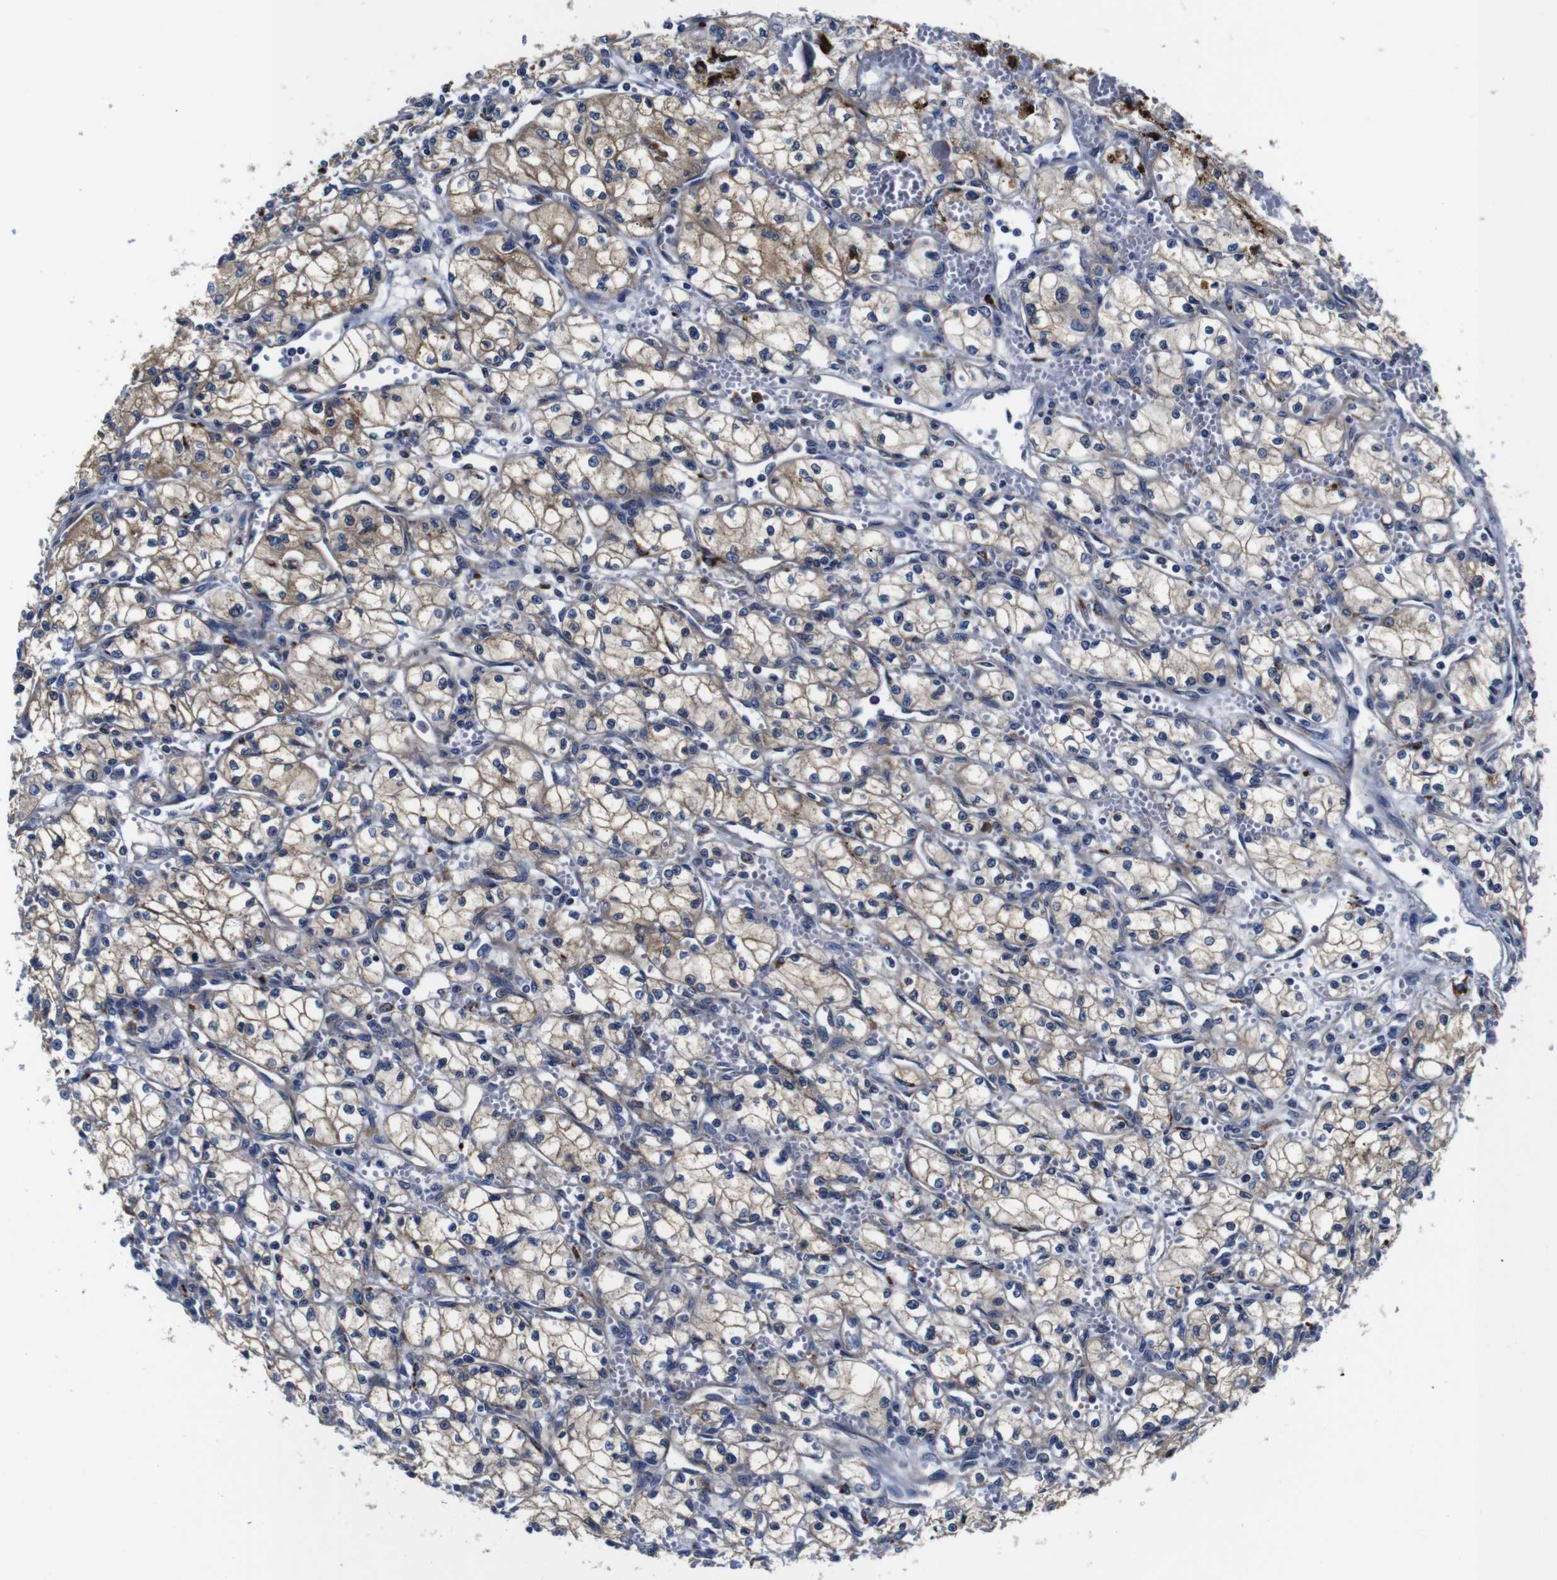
{"staining": {"intensity": "moderate", "quantity": "<25%", "location": "cytoplasmic/membranous"}, "tissue": "renal cancer", "cell_type": "Tumor cells", "image_type": "cancer", "snomed": [{"axis": "morphology", "description": "Normal tissue, NOS"}, {"axis": "morphology", "description": "Adenocarcinoma, NOS"}, {"axis": "topography", "description": "Kidney"}], "caption": "A micrograph of renal adenocarcinoma stained for a protein reveals moderate cytoplasmic/membranous brown staining in tumor cells.", "gene": "GIMAP2", "patient": {"sex": "male", "age": 59}}